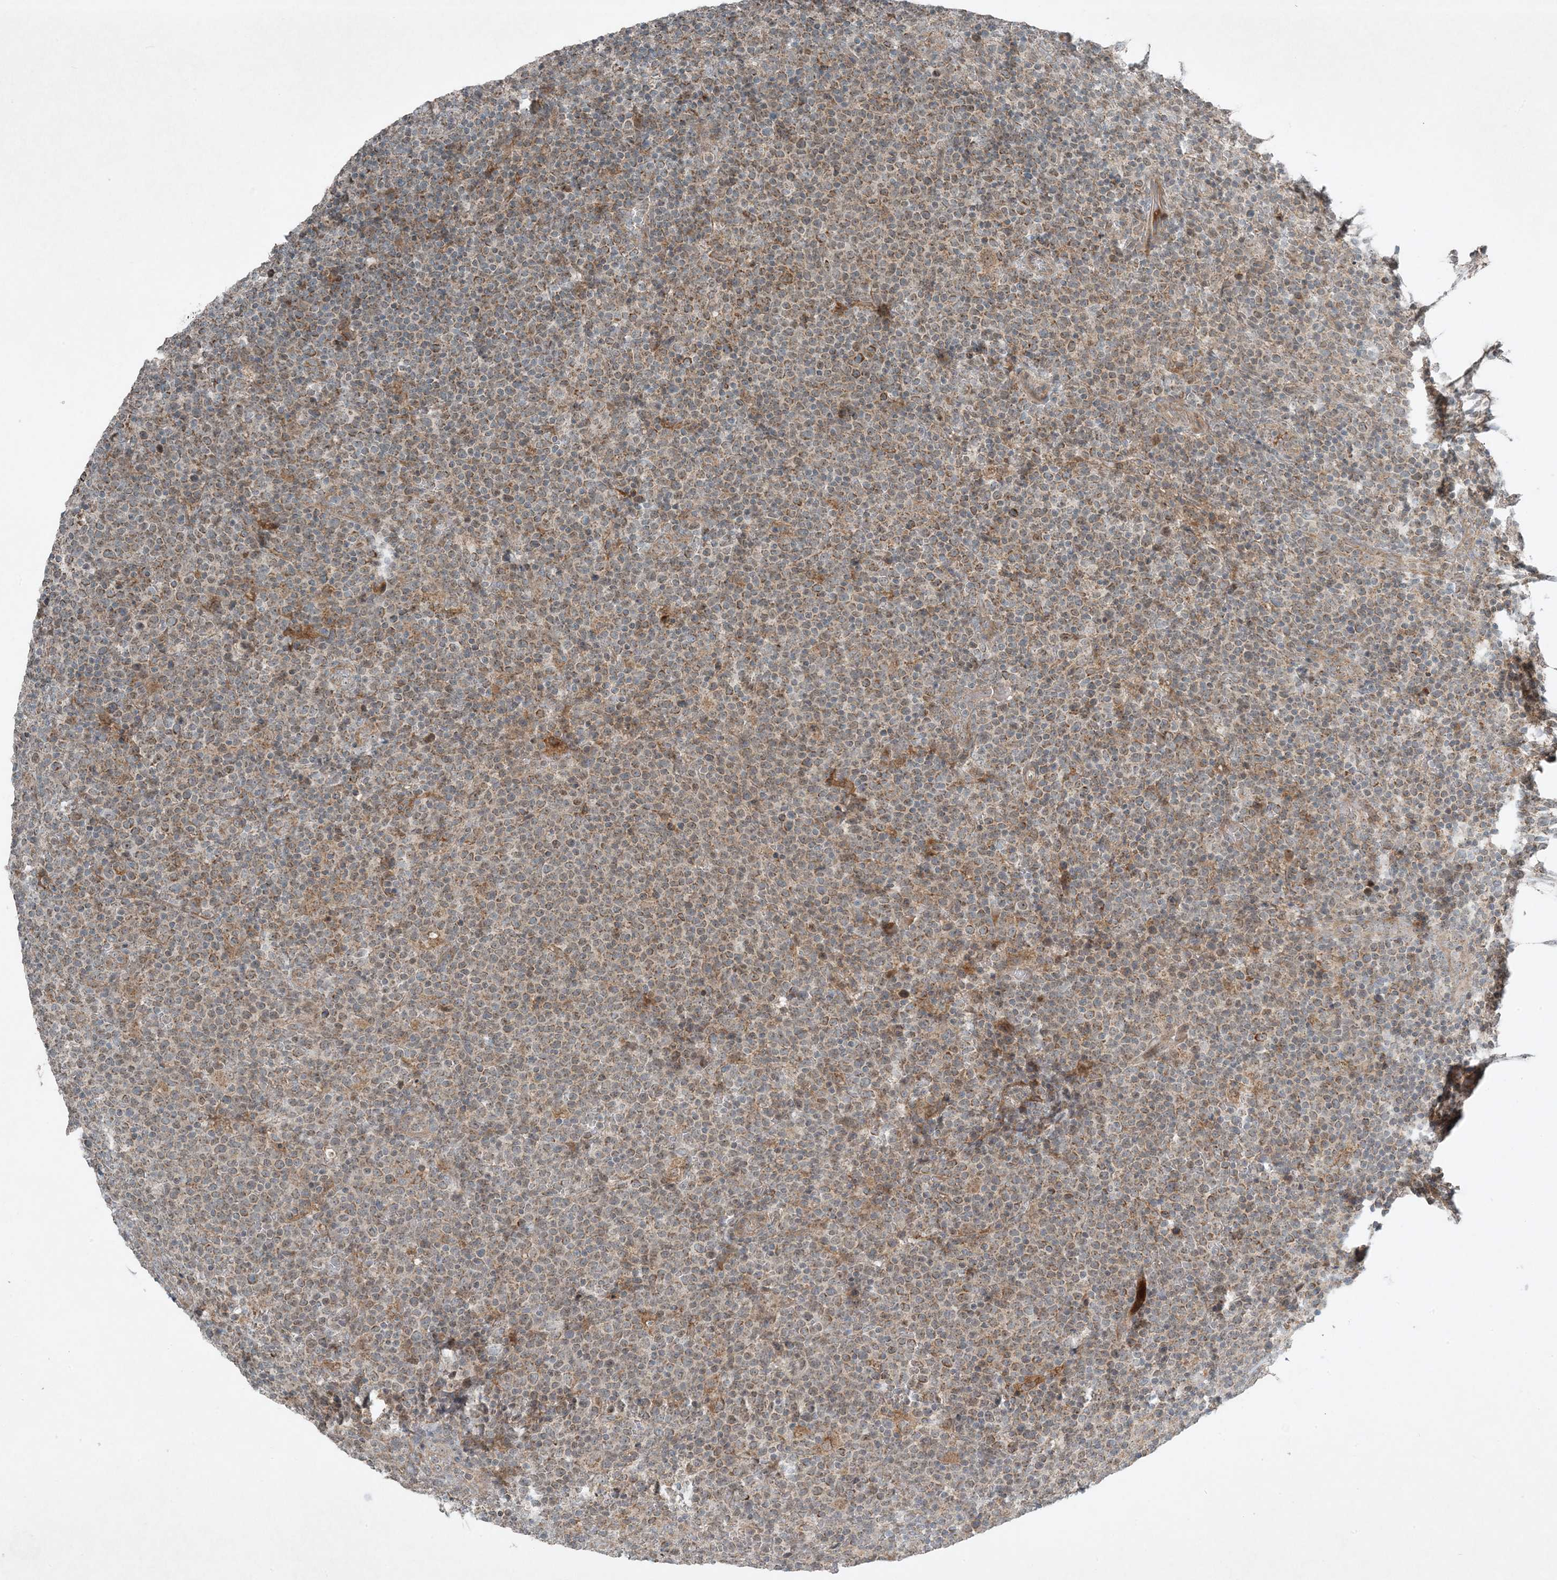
{"staining": {"intensity": "moderate", "quantity": ">75%", "location": "cytoplasmic/membranous"}, "tissue": "lymphoma", "cell_type": "Tumor cells", "image_type": "cancer", "snomed": [{"axis": "morphology", "description": "Malignant lymphoma, non-Hodgkin's type, High grade"}, {"axis": "topography", "description": "Lymph node"}], "caption": "About >75% of tumor cells in human high-grade malignant lymphoma, non-Hodgkin's type exhibit moderate cytoplasmic/membranous protein expression as visualized by brown immunohistochemical staining.", "gene": "MITD1", "patient": {"sex": "male", "age": 61}}